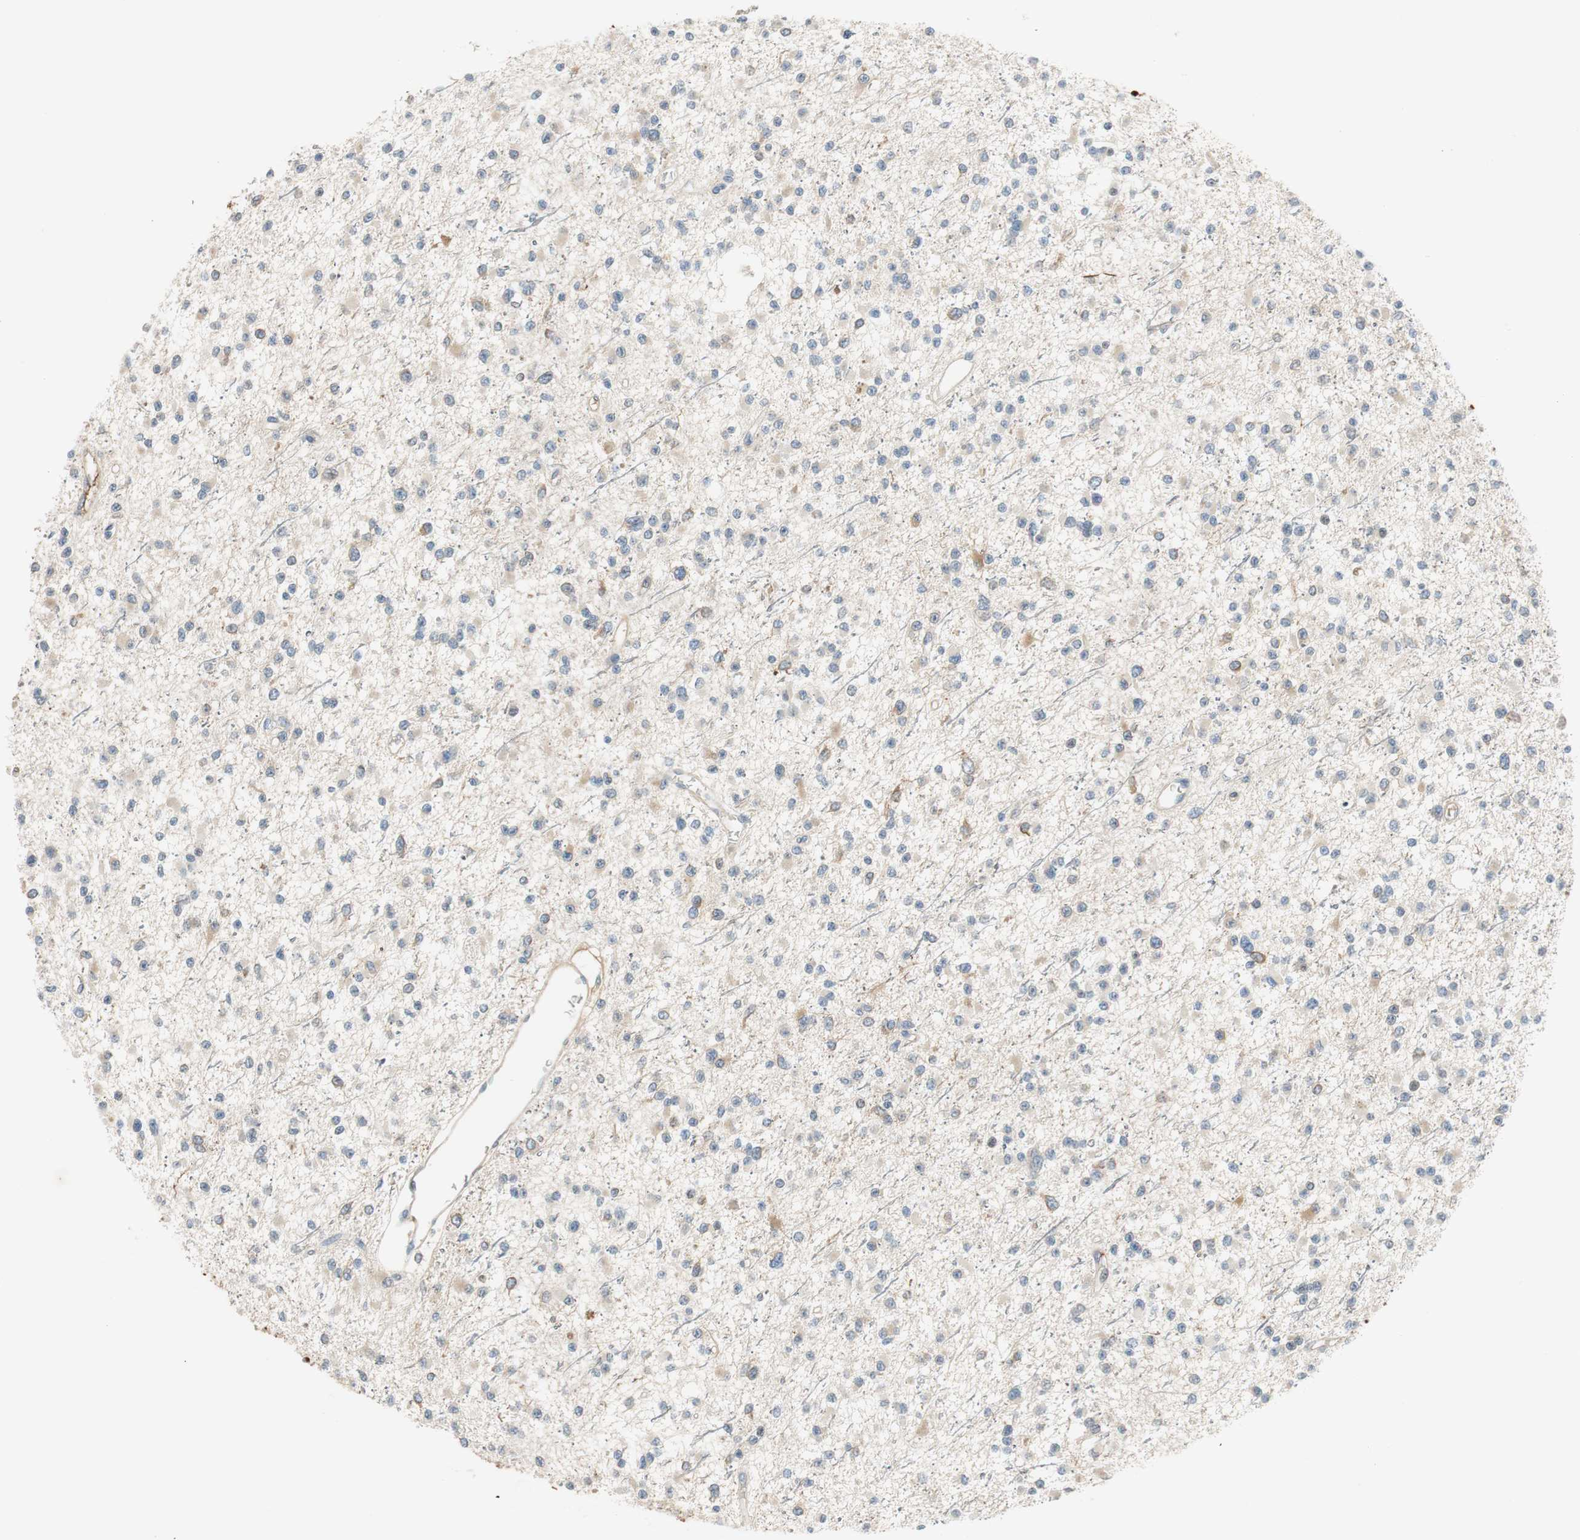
{"staining": {"intensity": "negative", "quantity": "none", "location": "none"}, "tissue": "glioma", "cell_type": "Tumor cells", "image_type": "cancer", "snomed": [{"axis": "morphology", "description": "Glioma, malignant, Low grade"}, {"axis": "topography", "description": "Brain"}], "caption": "An immunohistochemistry photomicrograph of glioma is shown. There is no staining in tumor cells of glioma.", "gene": "C4A", "patient": {"sex": "female", "age": 22}}